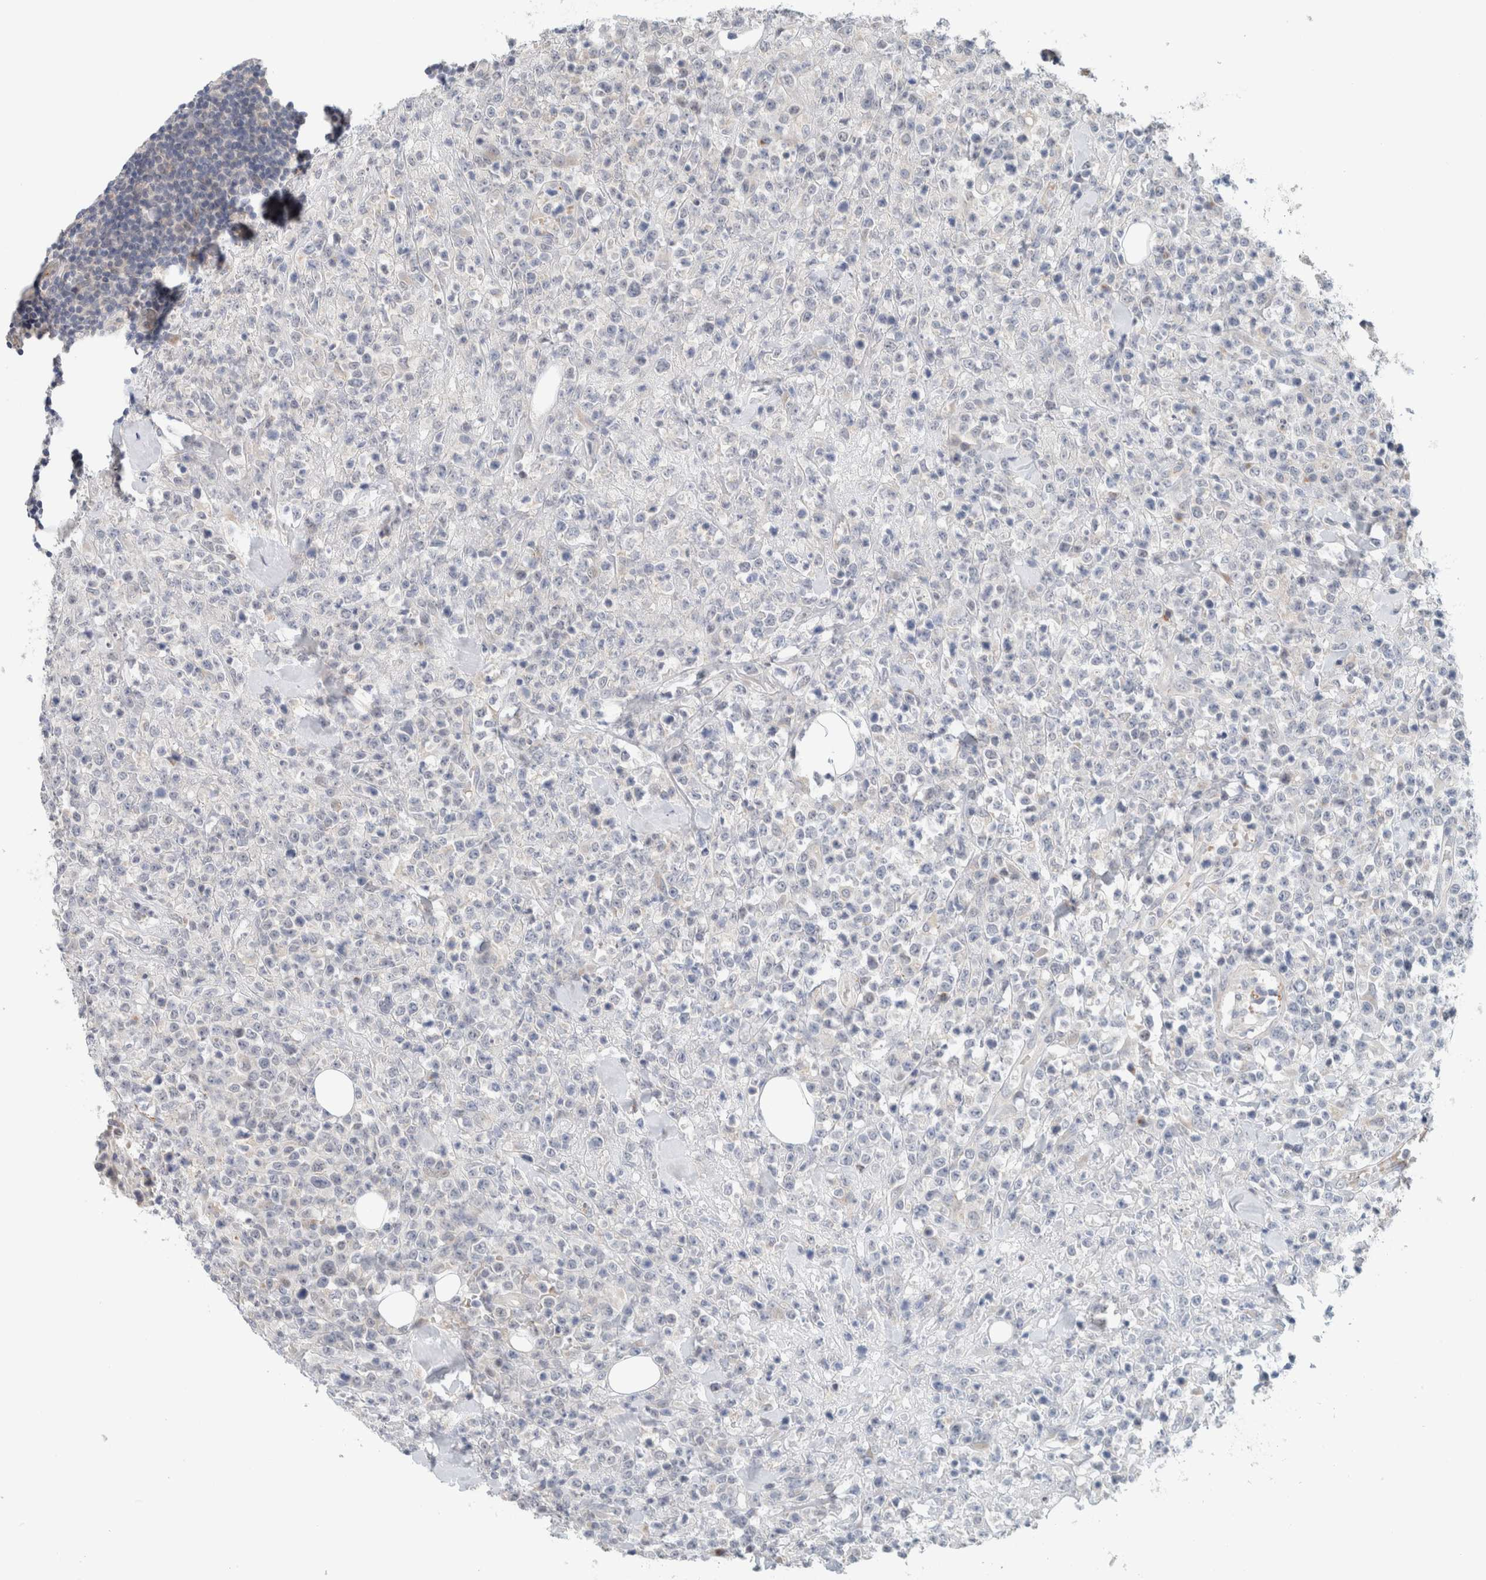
{"staining": {"intensity": "negative", "quantity": "none", "location": "none"}, "tissue": "lymphoma", "cell_type": "Tumor cells", "image_type": "cancer", "snomed": [{"axis": "morphology", "description": "Malignant lymphoma, non-Hodgkin's type, High grade"}, {"axis": "topography", "description": "Colon"}], "caption": "Tumor cells show no significant protein staining in high-grade malignant lymphoma, non-Hodgkin's type.", "gene": "CRAT", "patient": {"sex": "female", "age": 53}}